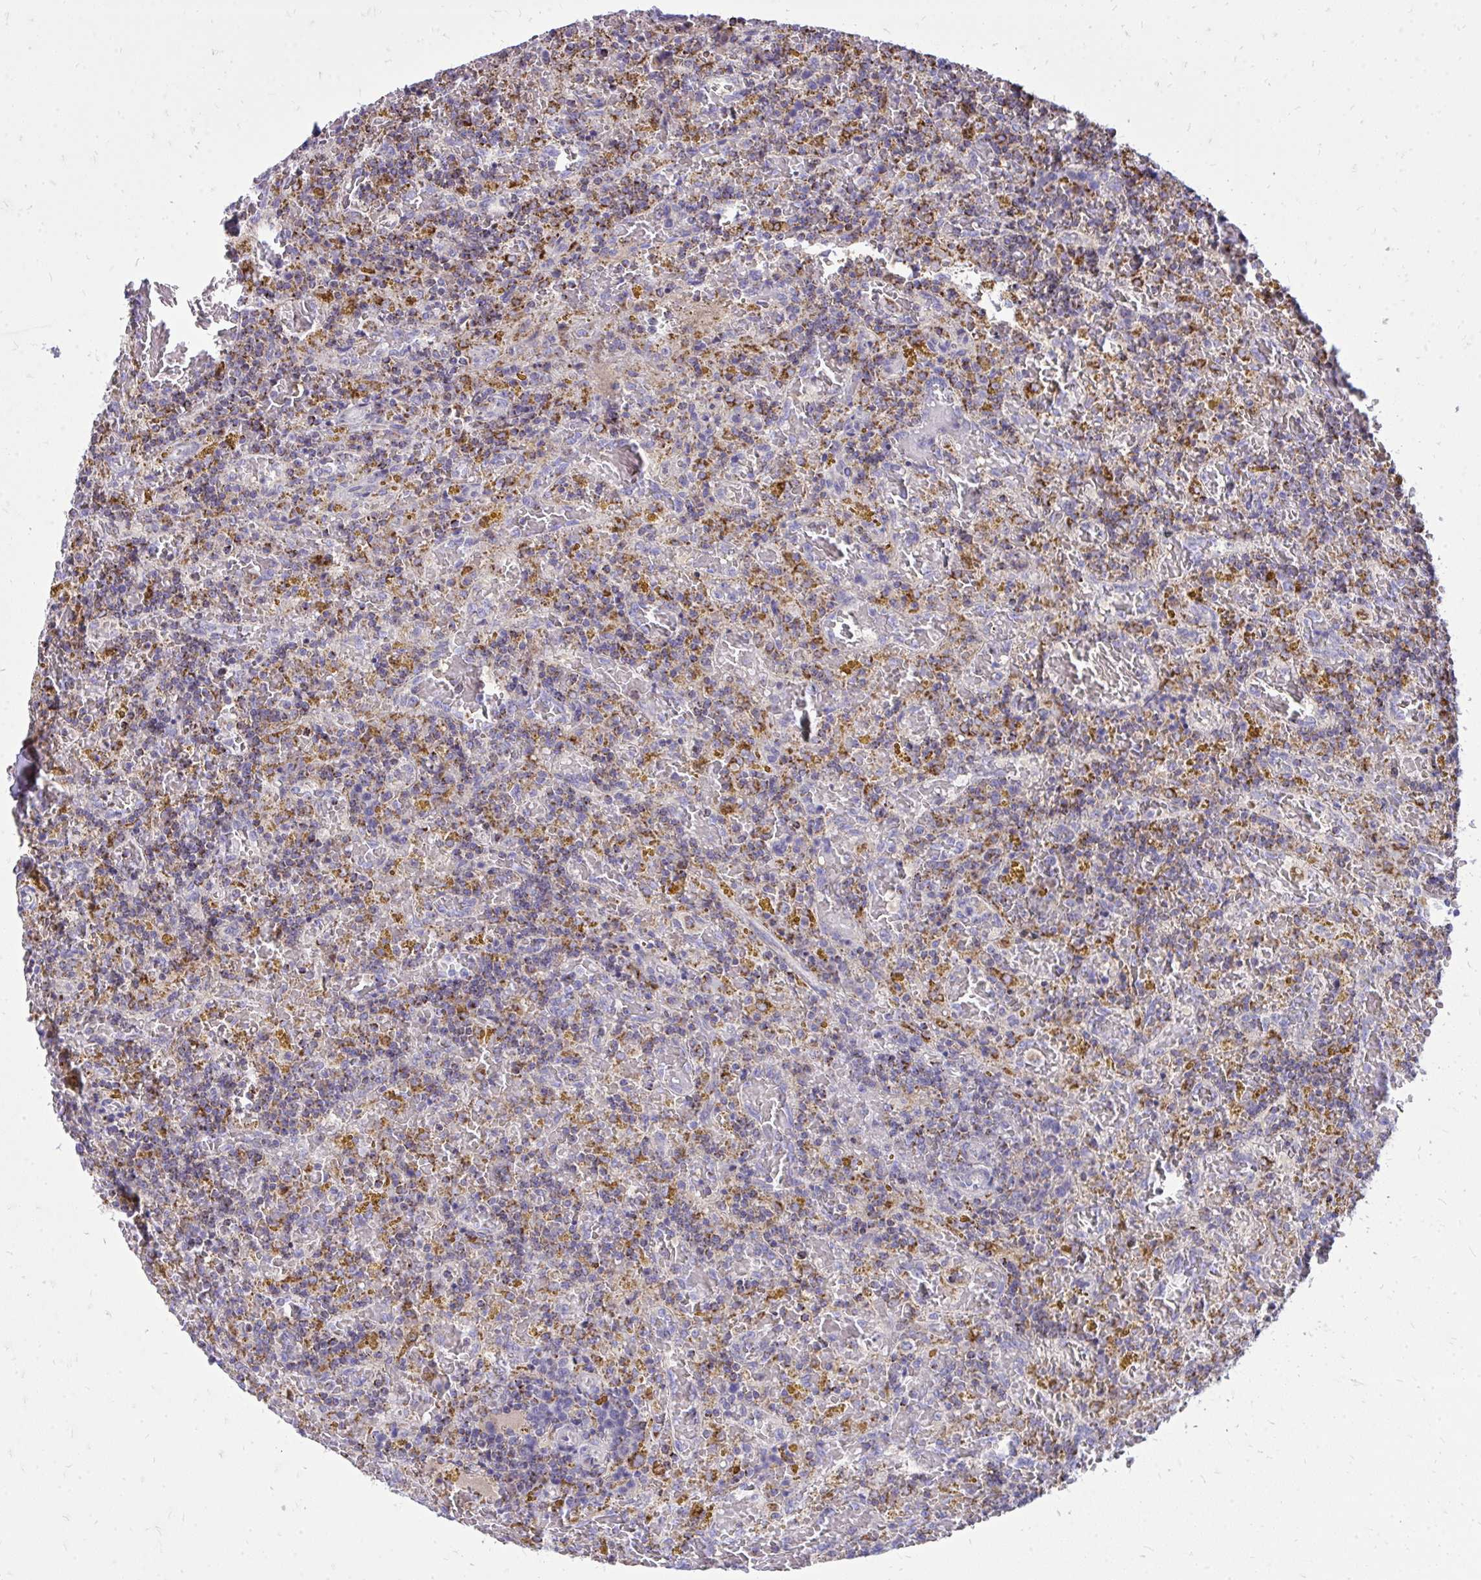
{"staining": {"intensity": "negative", "quantity": "none", "location": "none"}, "tissue": "lymphoma", "cell_type": "Tumor cells", "image_type": "cancer", "snomed": [{"axis": "morphology", "description": "Malignant lymphoma, non-Hodgkin's type, Low grade"}, {"axis": "topography", "description": "Spleen"}], "caption": "Immunohistochemistry of human malignant lymphoma, non-Hodgkin's type (low-grade) shows no positivity in tumor cells. The staining is performed using DAB (3,3'-diaminobenzidine) brown chromogen with nuclei counter-stained in using hematoxylin.", "gene": "SPTBN2", "patient": {"sex": "female", "age": 65}}